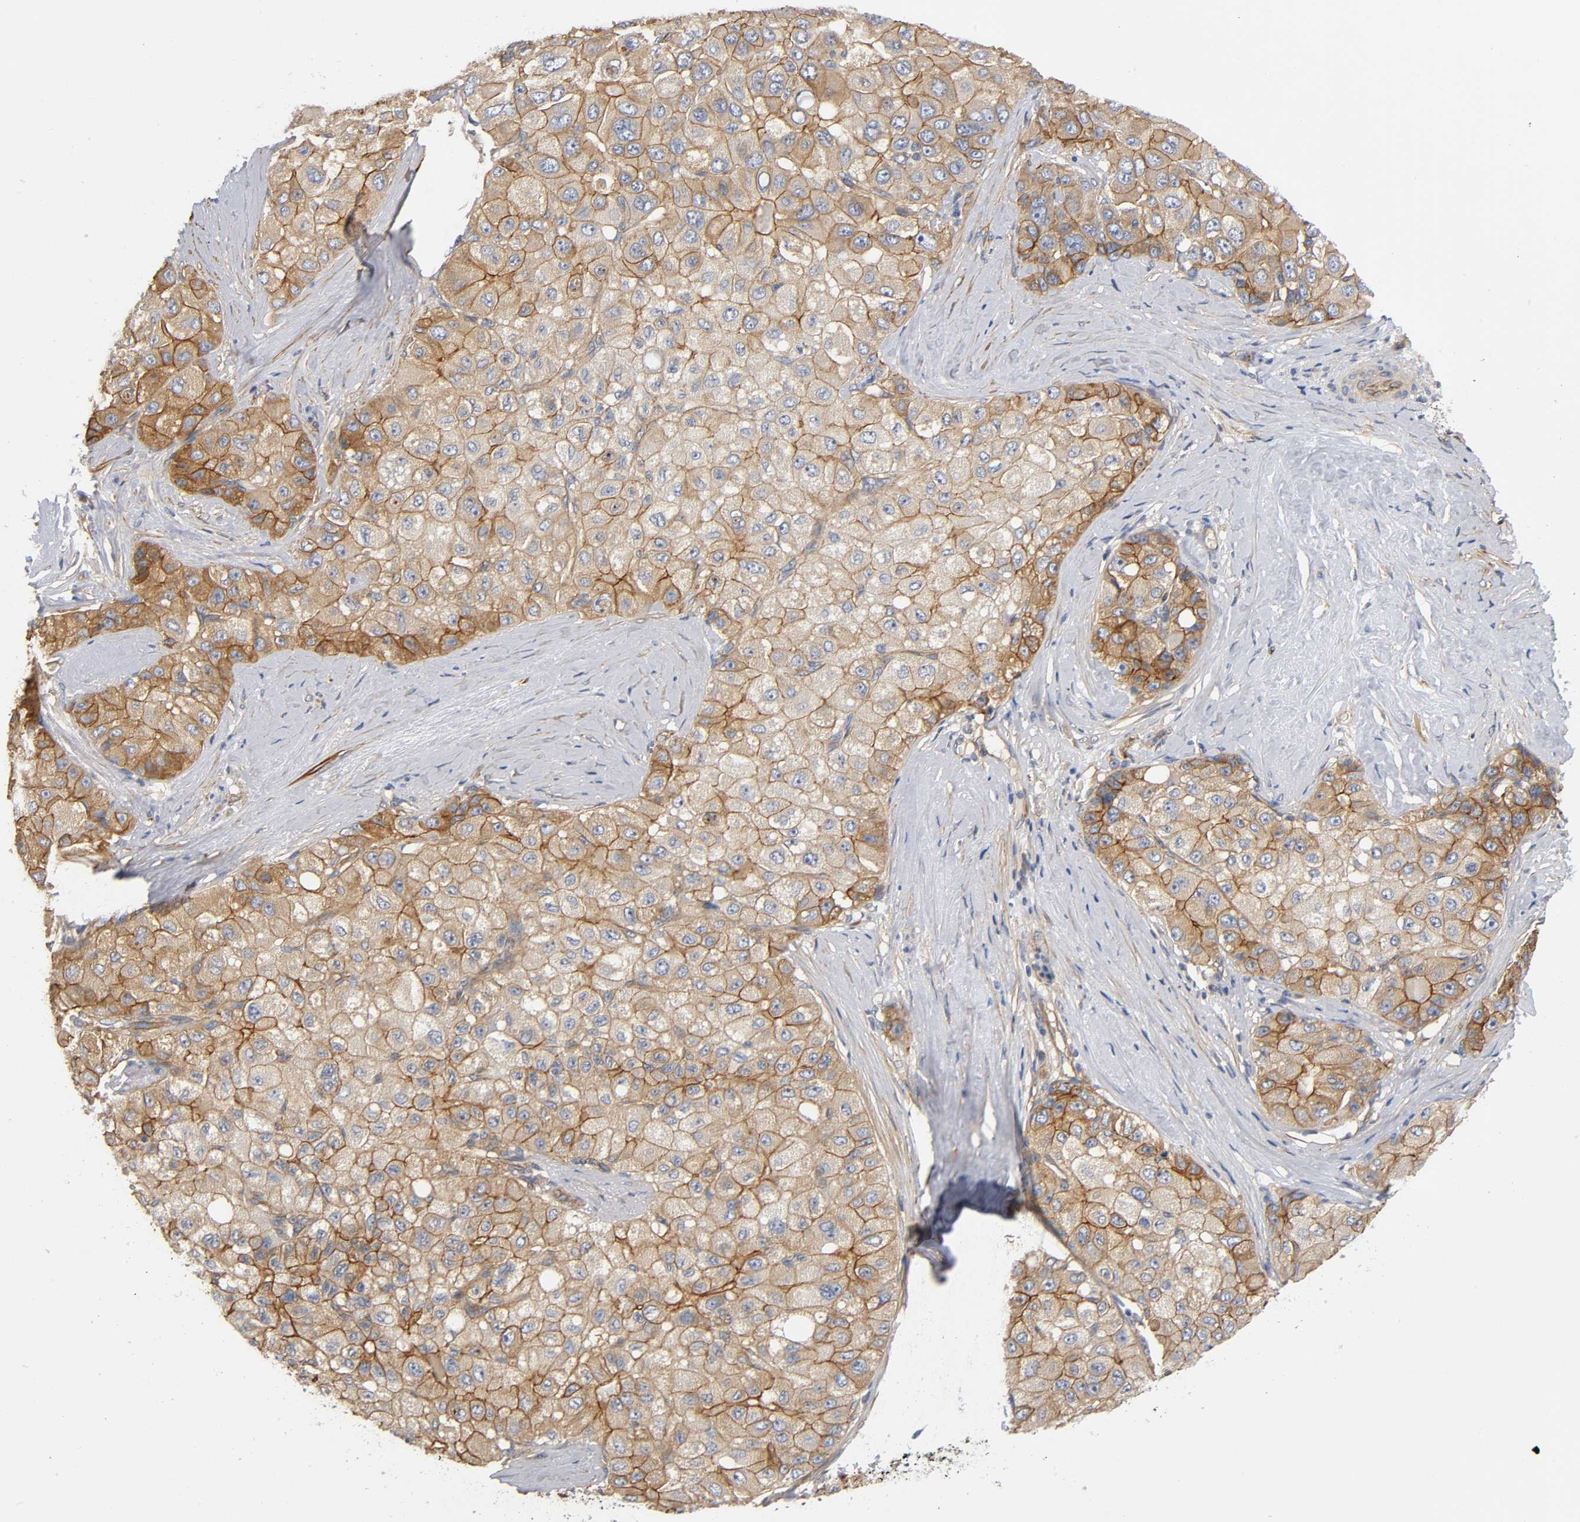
{"staining": {"intensity": "moderate", "quantity": ">75%", "location": "cytoplasmic/membranous"}, "tissue": "liver cancer", "cell_type": "Tumor cells", "image_type": "cancer", "snomed": [{"axis": "morphology", "description": "Carcinoma, Hepatocellular, NOS"}, {"axis": "topography", "description": "Liver"}], "caption": "Tumor cells demonstrate moderate cytoplasmic/membranous positivity in approximately >75% of cells in liver hepatocellular carcinoma.", "gene": "MARS1", "patient": {"sex": "male", "age": 80}}